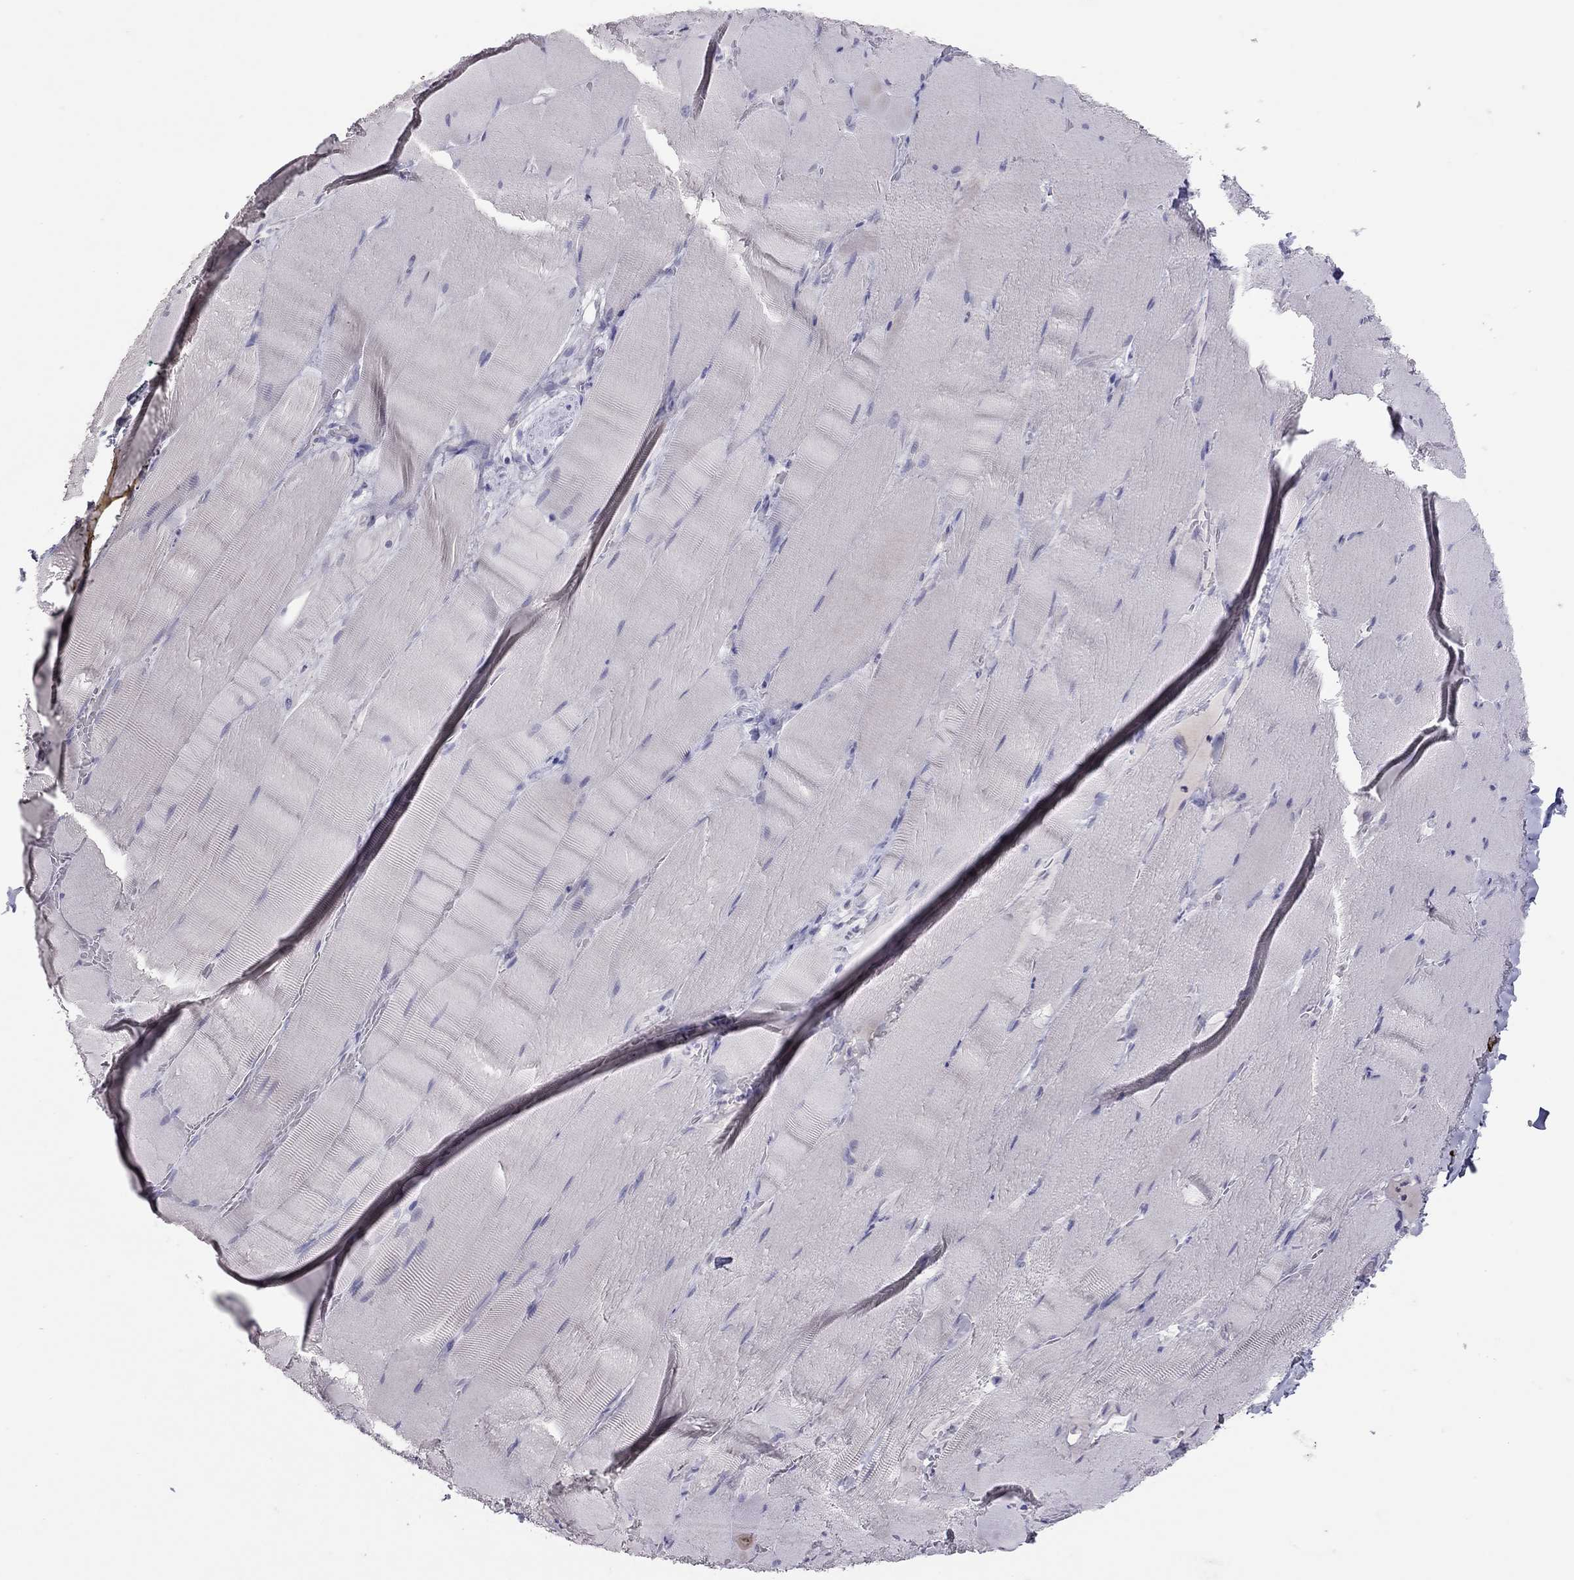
{"staining": {"intensity": "negative", "quantity": "none", "location": "none"}, "tissue": "skeletal muscle", "cell_type": "Myocytes", "image_type": "normal", "snomed": [{"axis": "morphology", "description": "Normal tissue, NOS"}, {"axis": "topography", "description": "Skeletal muscle"}], "caption": "IHC of unremarkable human skeletal muscle demonstrates no expression in myocytes.", "gene": "MUC16", "patient": {"sex": "male", "age": 56}}